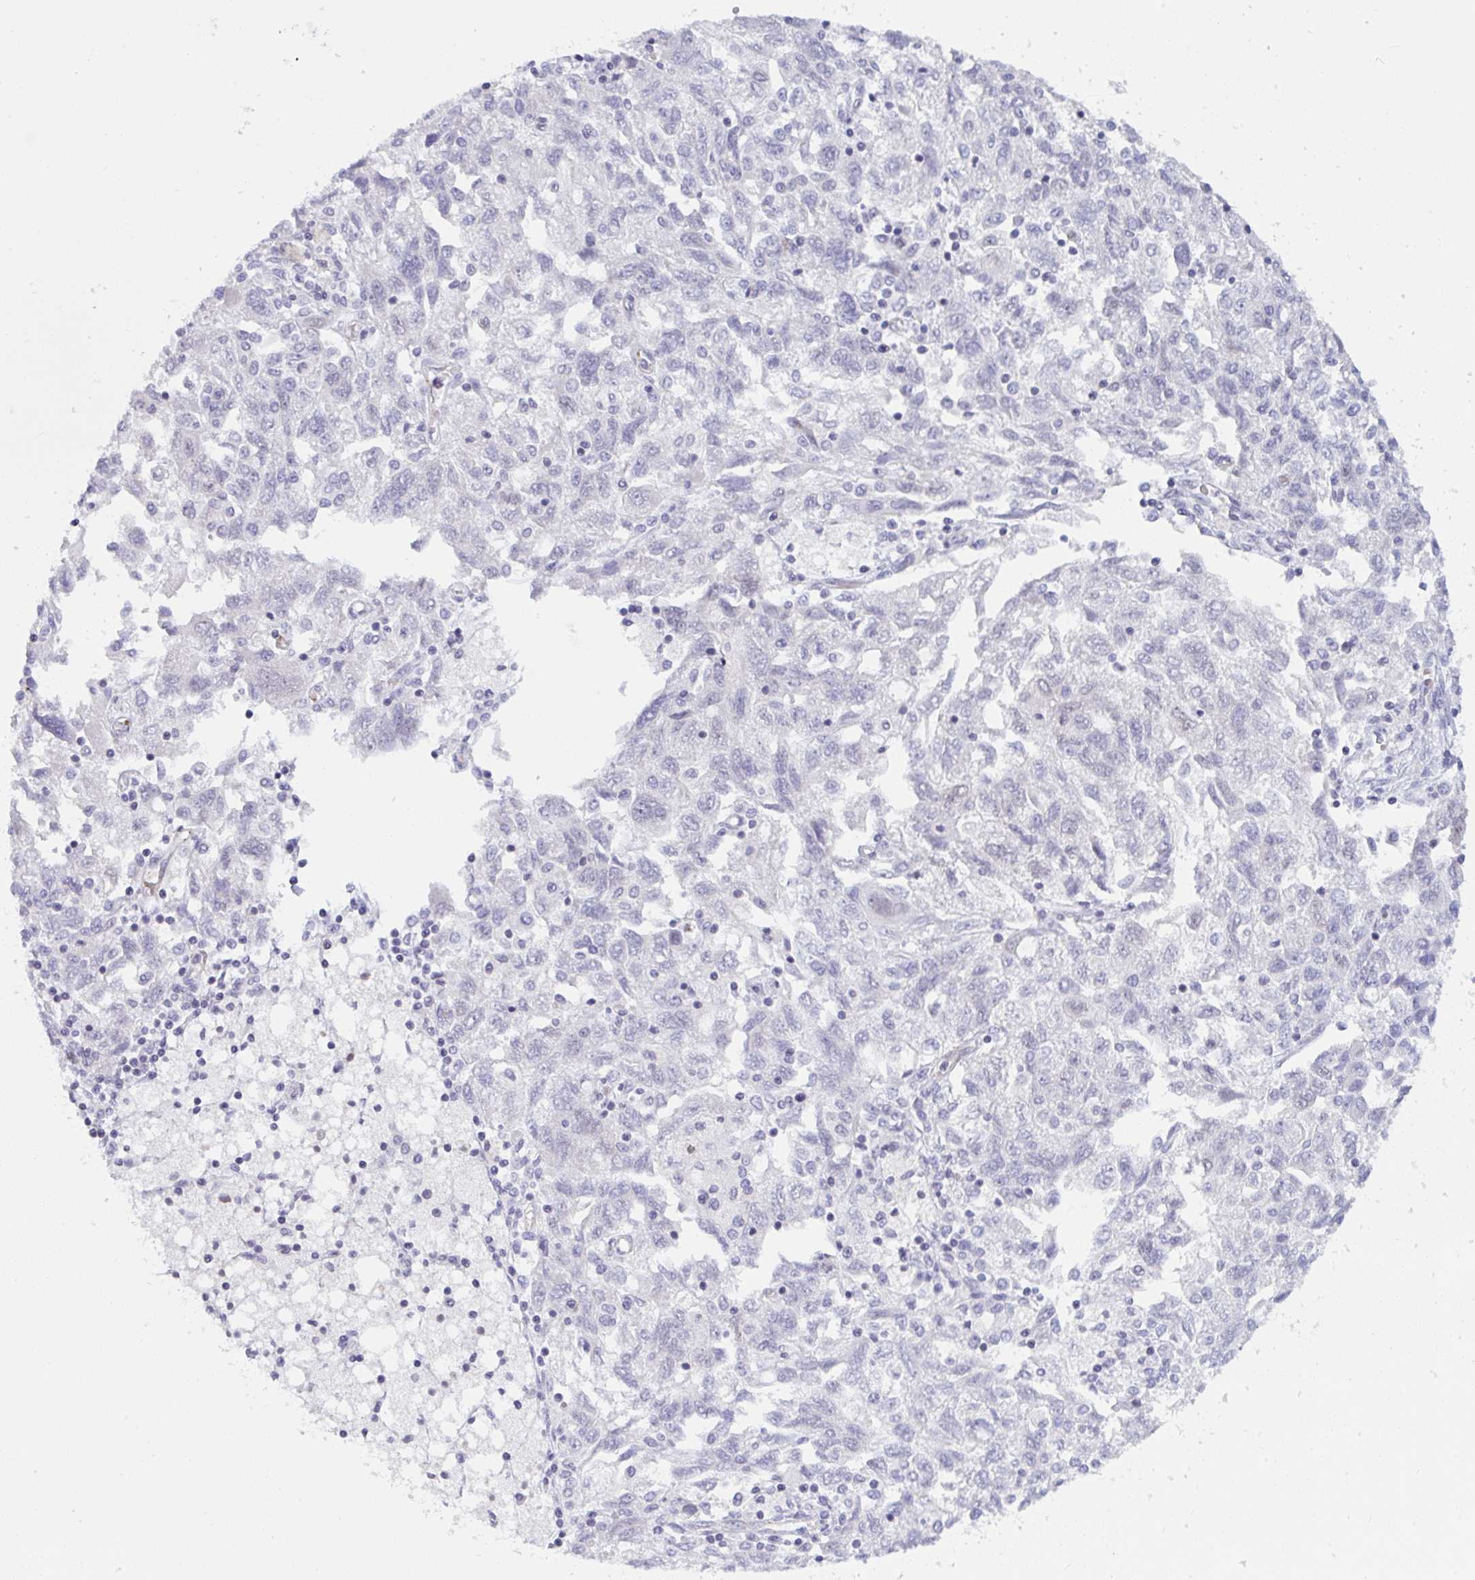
{"staining": {"intensity": "negative", "quantity": "none", "location": "none"}, "tissue": "ovarian cancer", "cell_type": "Tumor cells", "image_type": "cancer", "snomed": [{"axis": "morphology", "description": "Carcinoma, NOS"}, {"axis": "morphology", "description": "Cystadenocarcinoma, serous, NOS"}, {"axis": "topography", "description": "Ovary"}], "caption": "Immunohistochemistry (IHC) micrograph of neoplastic tissue: serous cystadenocarcinoma (ovarian) stained with DAB exhibits no significant protein expression in tumor cells.", "gene": "TANK", "patient": {"sex": "female", "age": 69}}